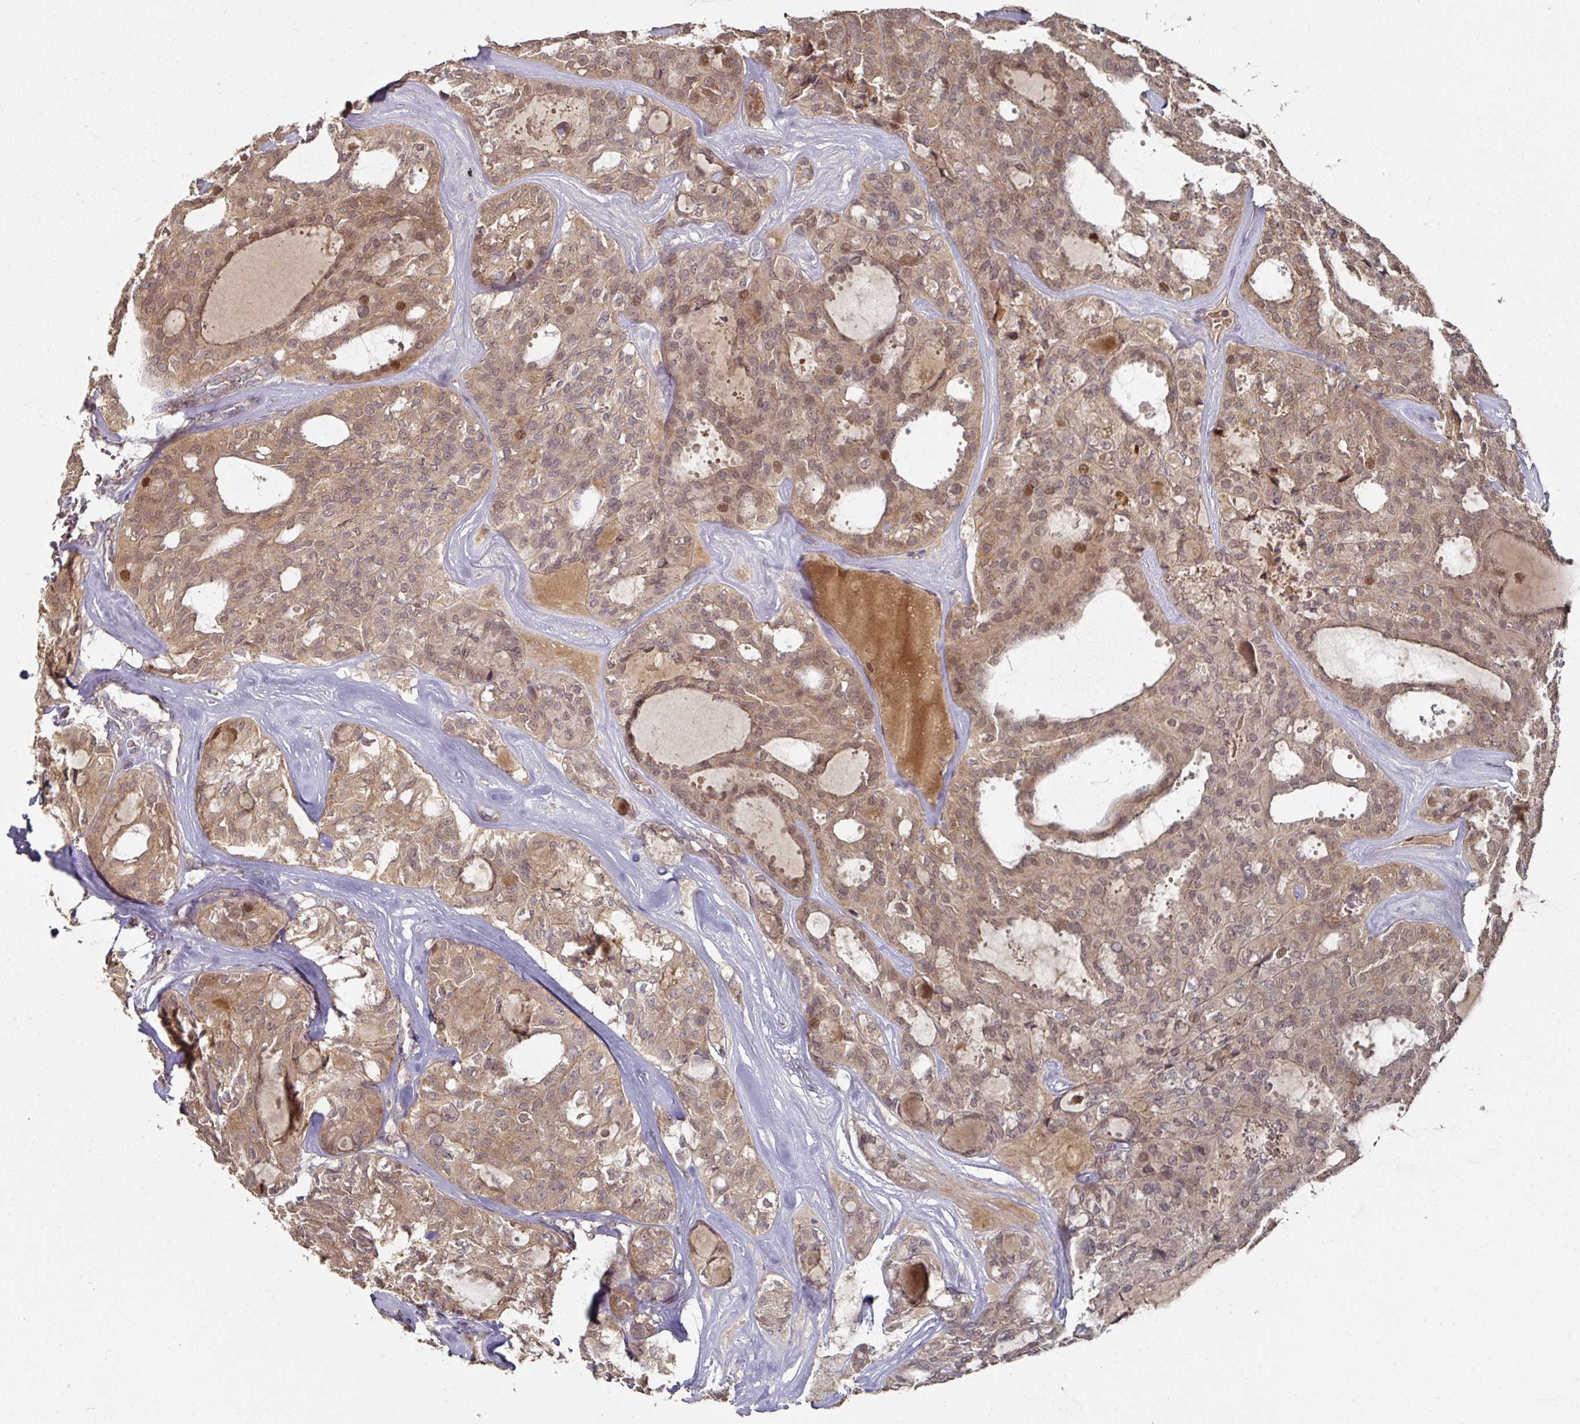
{"staining": {"intensity": "weak", "quantity": ">75%", "location": "cytoplasmic/membranous"}, "tissue": "thyroid cancer", "cell_type": "Tumor cells", "image_type": "cancer", "snomed": [{"axis": "morphology", "description": "Follicular adenoma carcinoma, NOS"}, {"axis": "topography", "description": "Thyroid gland"}], "caption": "Immunohistochemical staining of human follicular adenoma carcinoma (thyroid) demonstrates low levels of weak cytoplasmic/membranous positivity in about >75% of tumor cells.", "gene": "DNAJC7", "patient": {"sex": "male", "age": 75}}